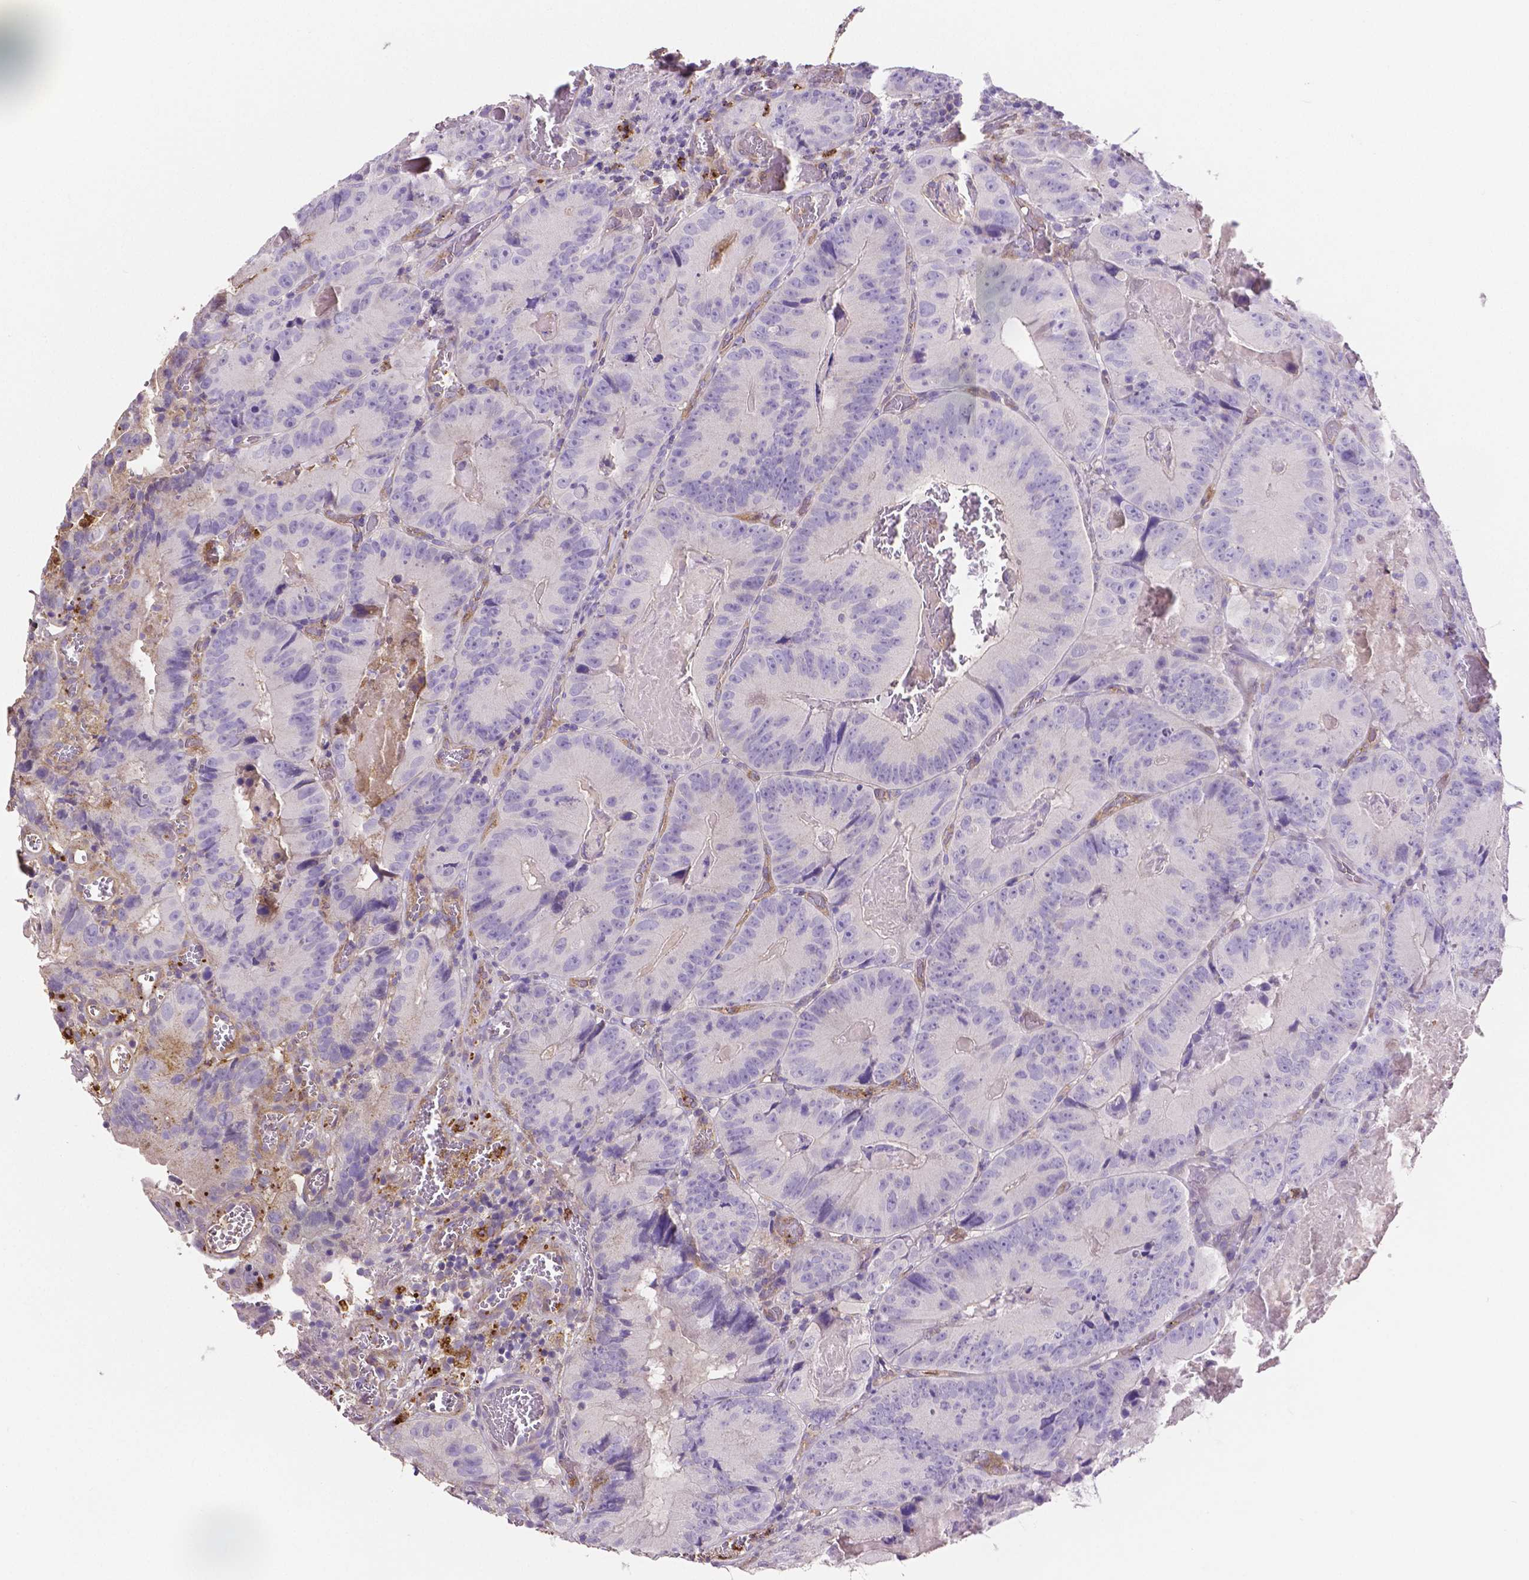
{"staining": {"intensity": "negative", "quantity": "none", "location": "none"}, "tissue": "colorectal cancer", "cell_type": "Tumor cells", "image_type": "cancer", "snomed": [{"axis": "morphology", "description": "Adenocarcinoma, NOS"}, {"axis": "topography", "description": "Colon"}], "caption": "Immunohistochemistry photomicrograph of adenocarcinoma (colorectal) stained for a protein (brown), which exhibits no expression in tumor cells.", "gene": "MMP9", "patient": {"sex": "female", "age": 86}}